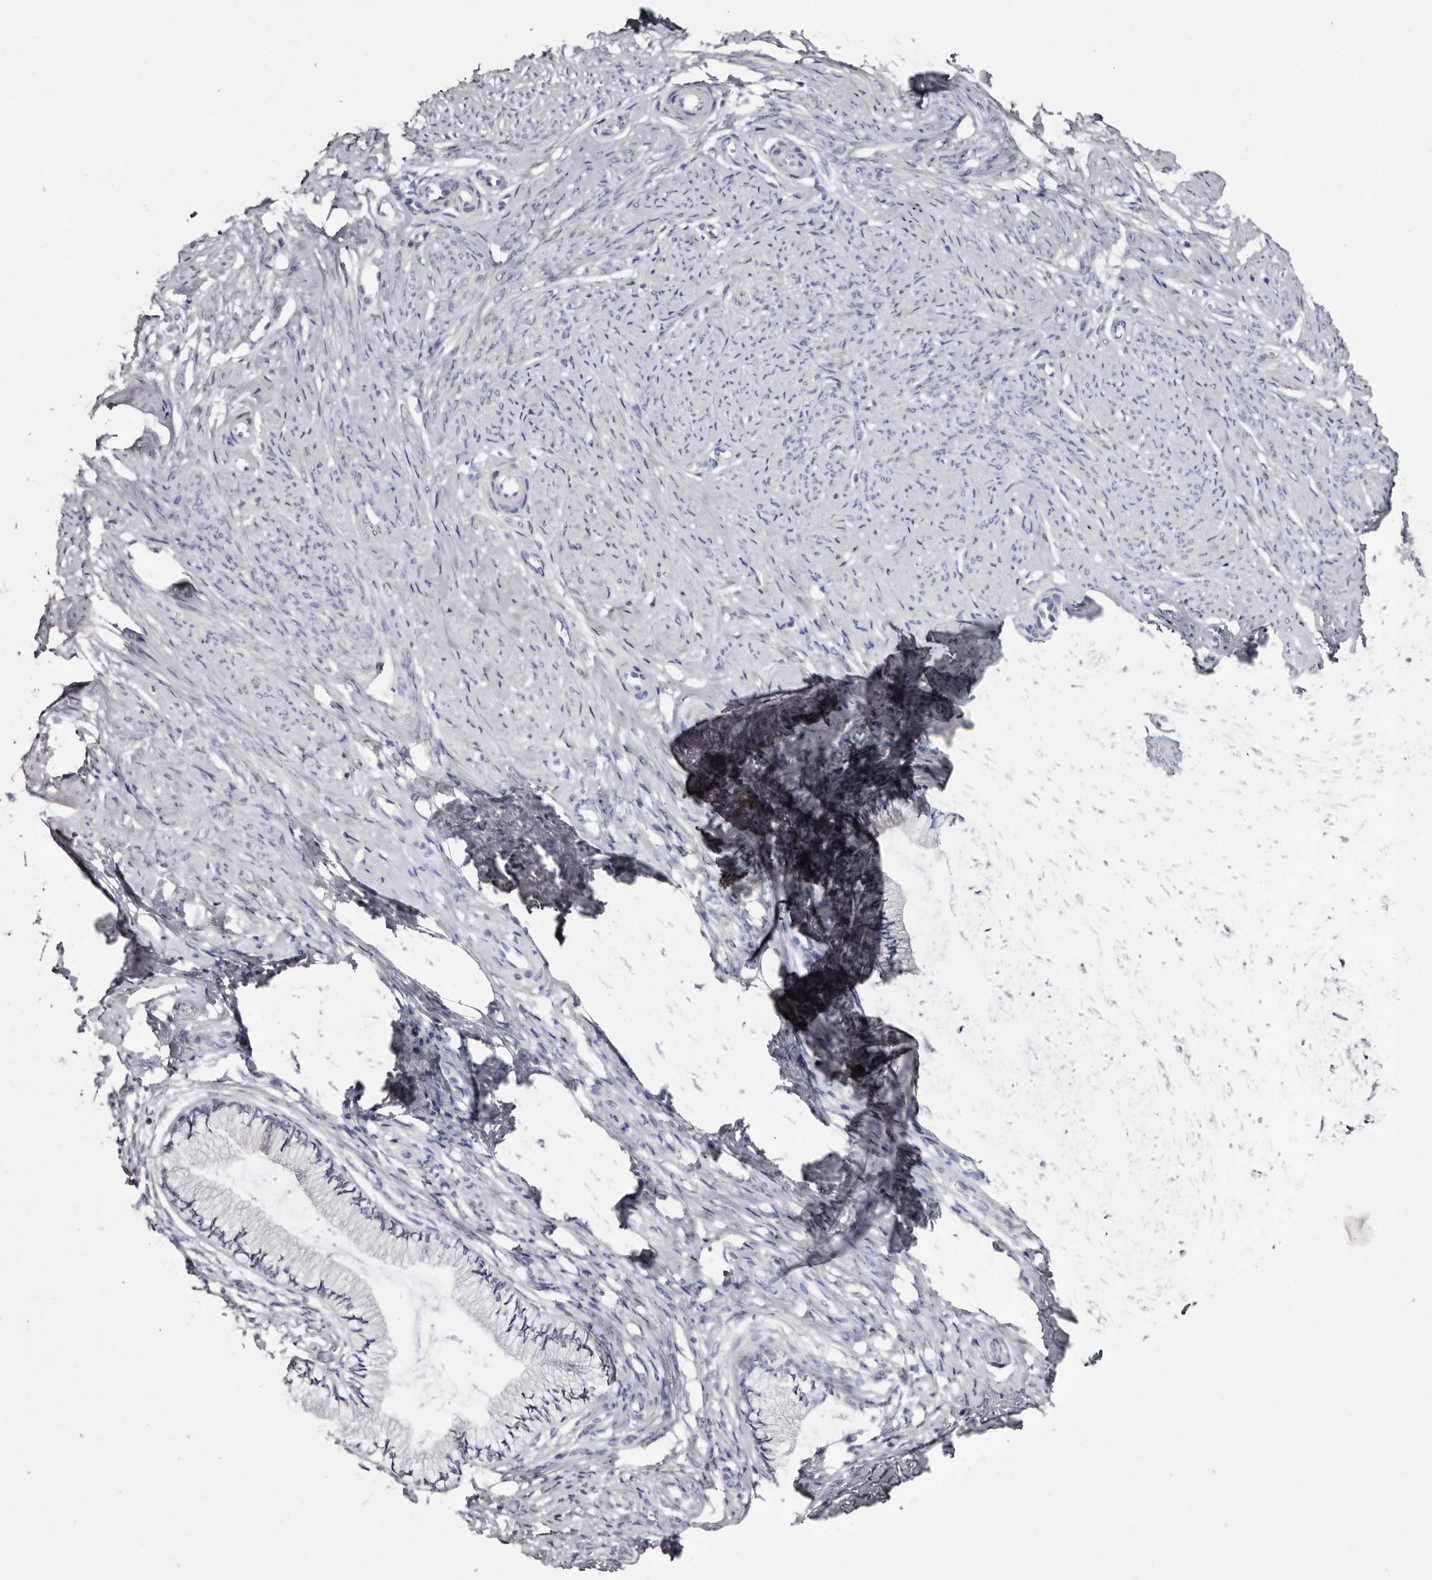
{"staining": {"intensity": "negative", "quantity": "none", "location": "none"}, "tissue": "cervix", "cell_type": "Glandular cells", "image_type": "normal", "snomed": [{"axis": "morphology", "description": "Normal tissue, NOS"}, {"axis": "topography", "description": "Cervix"}], "caption": "A high-resolution image shows immunohistochemistry staining of normal cervix, which exhibits no significant expression in glandular cells.", "gene": "CA6", "patient": {"sex": "female", "age": 36}}